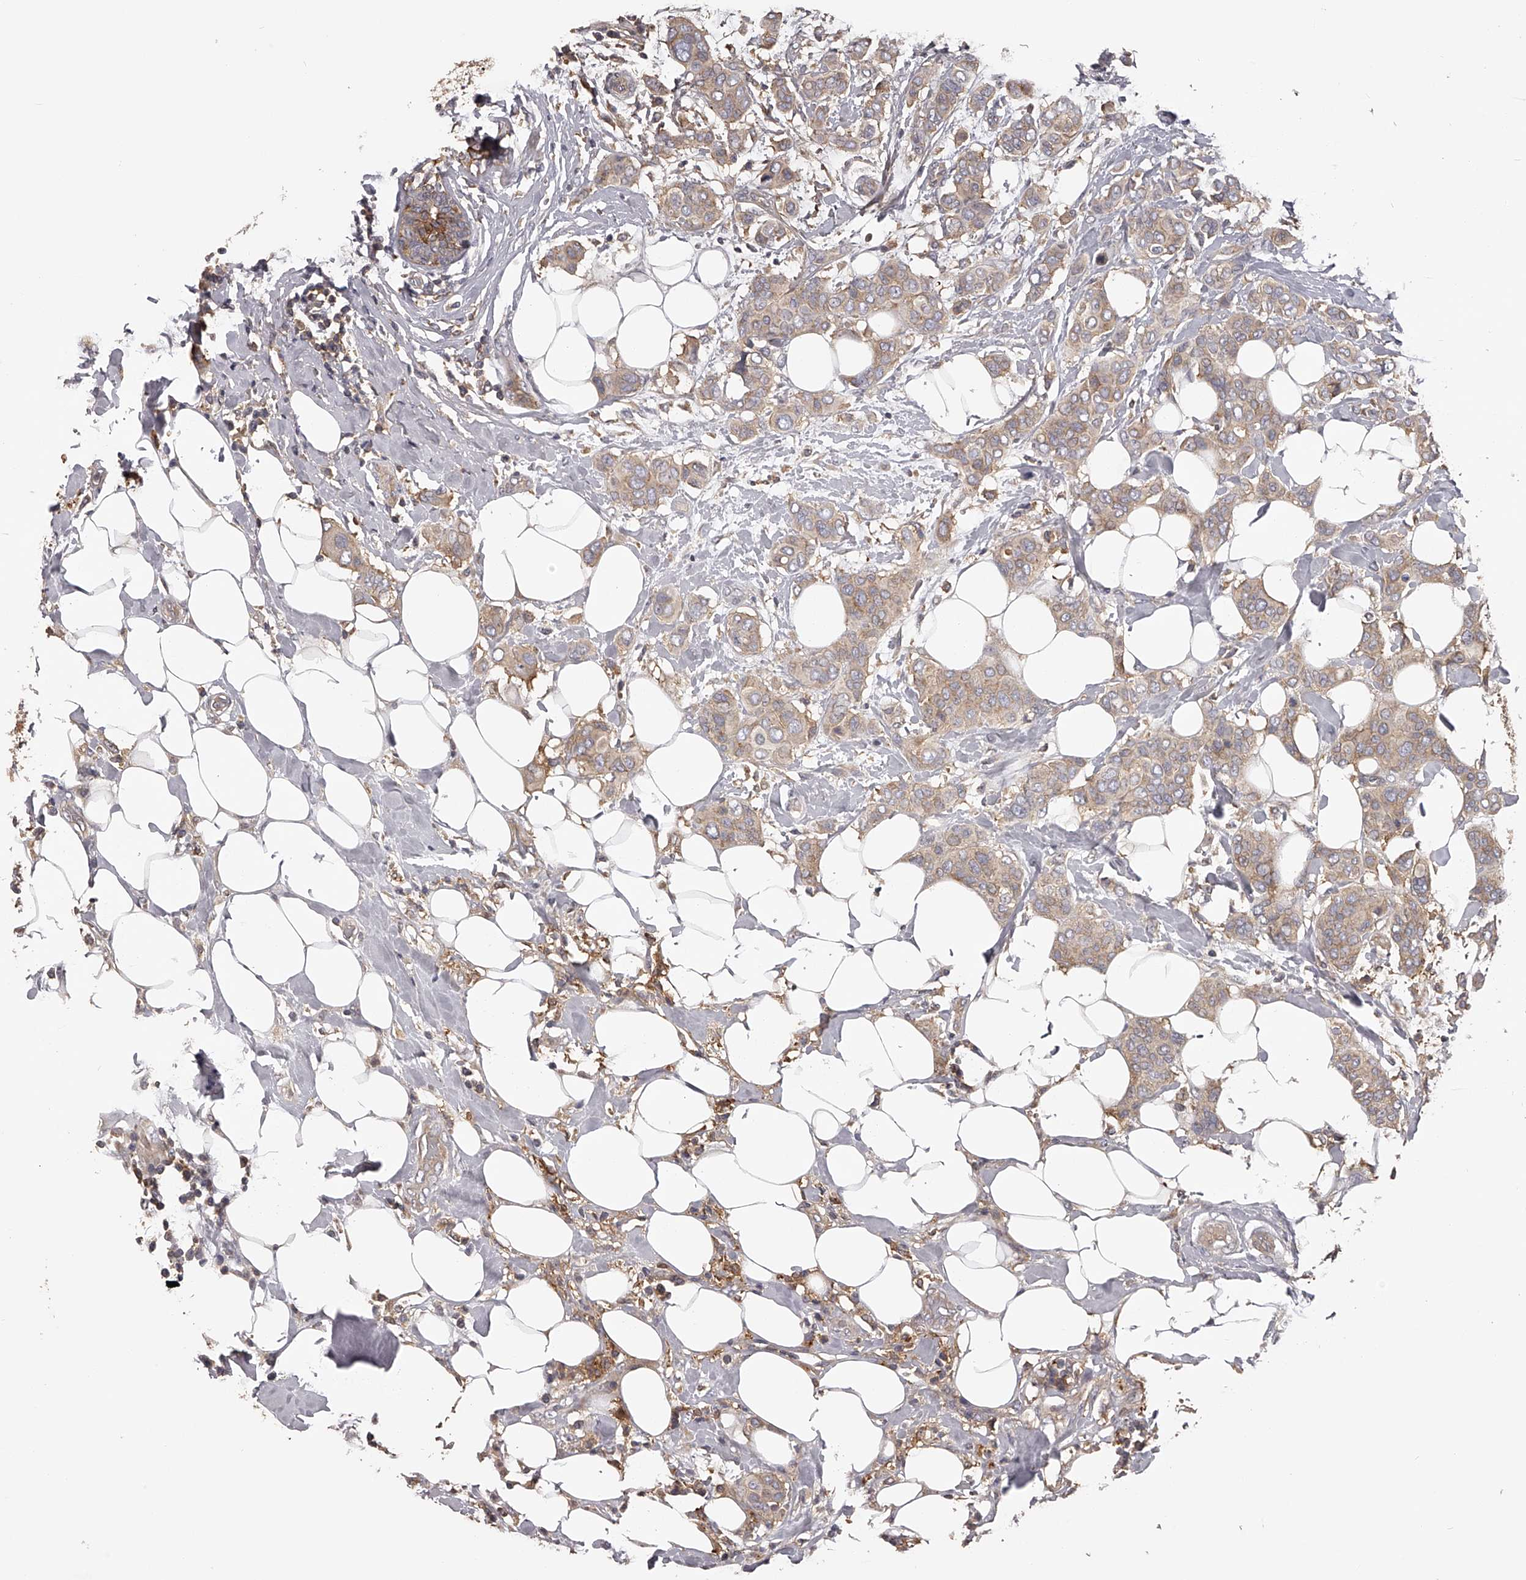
{"staining": {"intensity": "weak", "quantity": ">75%", "location": "cytoplasmic/membranous"}, "tissue": "breast cancer", "cell_type": "Tumor cells", "image_type": "cancer", "snomed": [{"axis": "morphology", "description": "Lobular carcinoma"}, {"axis": "topography", "description": "Breast"}], "caption": "Weak cytoplasmic/membranous staining is present in about >75% of tumor cells in breast cancer.", "gene": "TNN", "patient": {"sex": "female", "age": 51}}